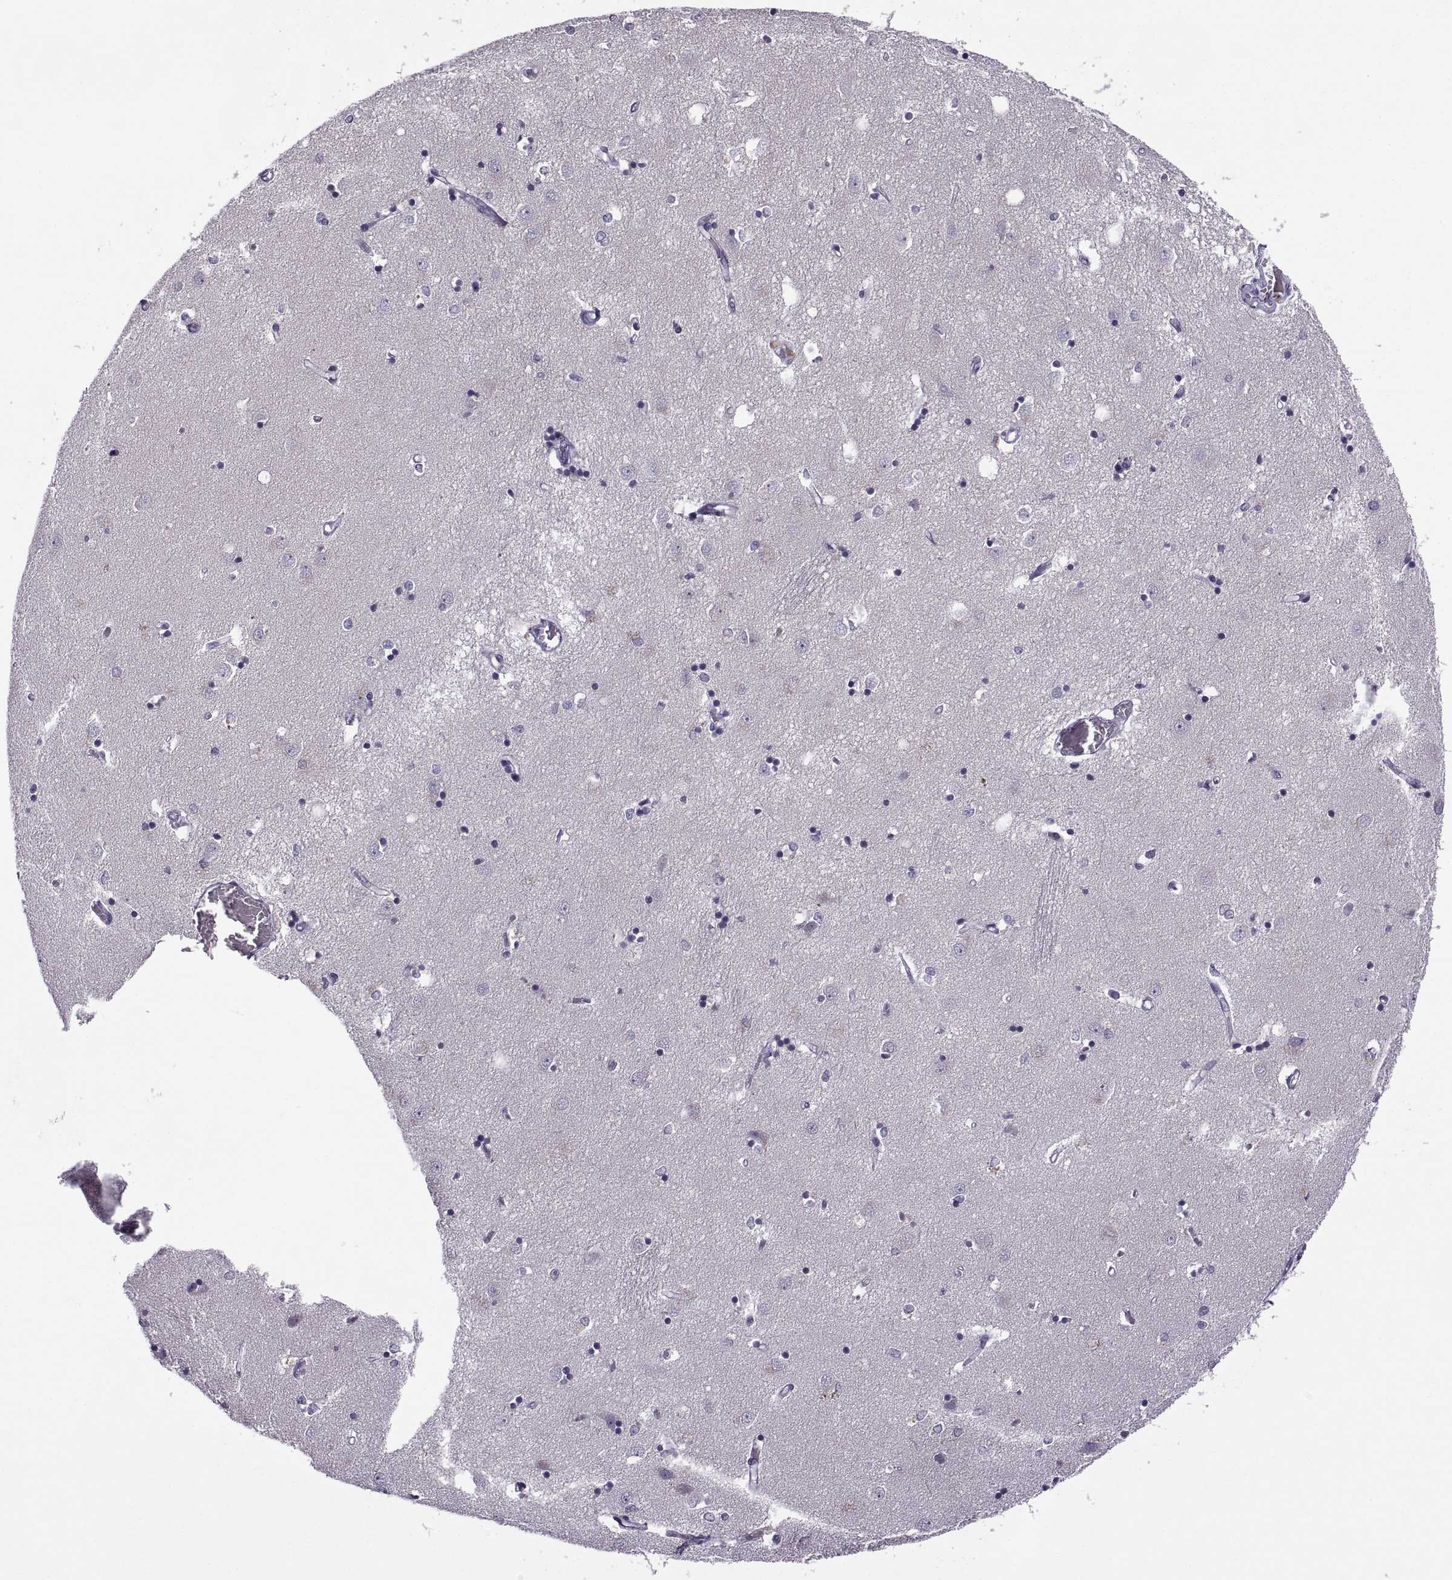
{"staining": {"intensity": "negative", "quantity": "none", "location": "none"}, "tissue": "caudate", "cell_type": "Glial cells", "image_type": "normal", "snomed": [{"axis": "morphology", "description": "Normal tissue, NOS"}, {"axis": "topography", "description": "Lateral ventricle wall"}], "caption": "Immunohistochemistry (IHC) image of unremarkable caudate stained for a protein (brown), which displays no staining in glial cells. The staining is performed using DAB brown chromogen with nuclei counter-stained in using hematoxylin.", "gene": "TBC1D3B", "patient": {"sex": "male", "age": 54}}